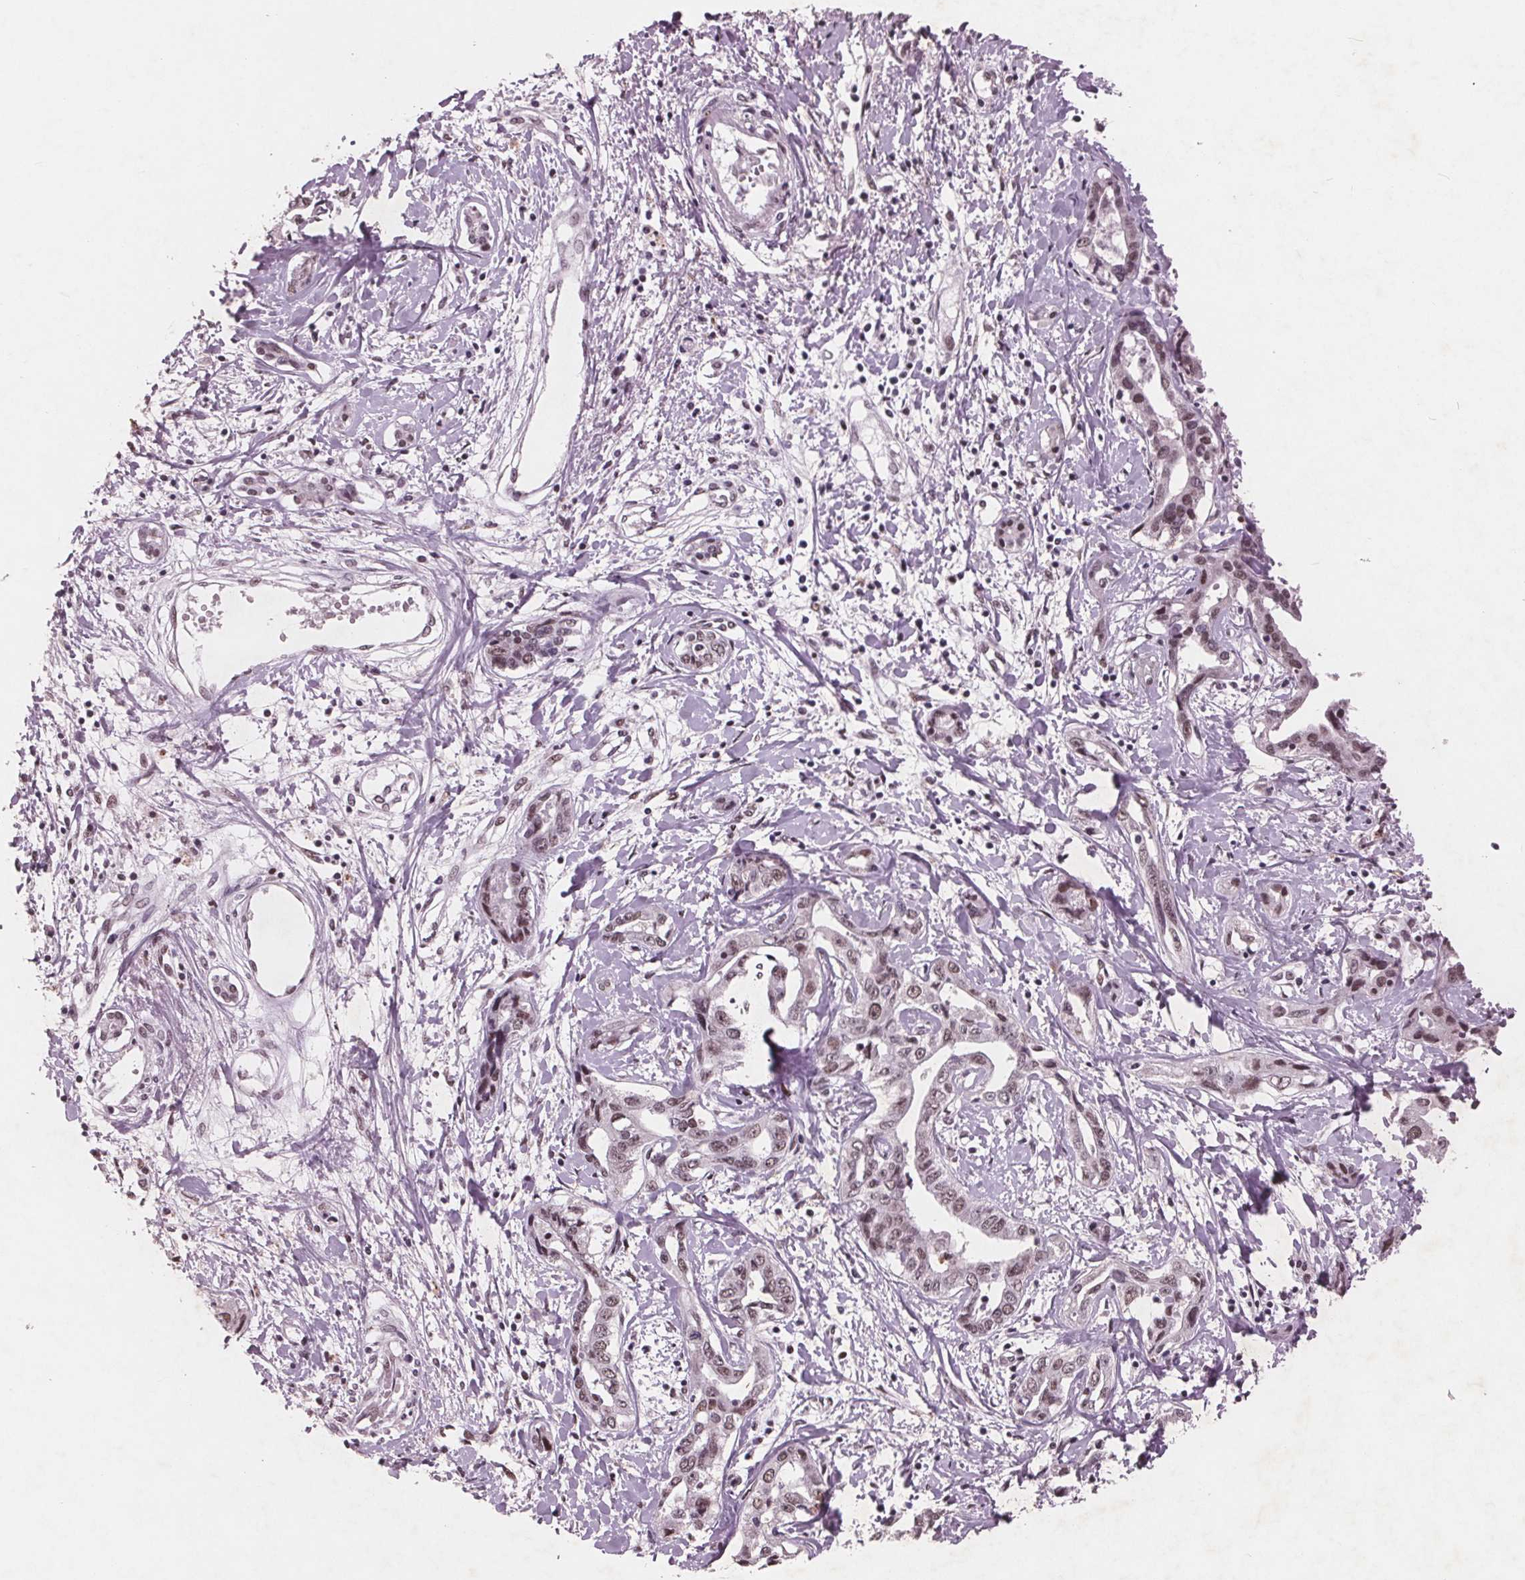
{"staining": {"intensity": "weak", "quantity": ">75%", "location": "nuclear"}, "tissue": "liver cancer", "cell_type": "Tumor cells", "image_type": "cancer", "snomed": [{"axis": "morphology", "description": "Cholangiocarcinoma"}, {"axis": "topography", "description": "Liver"}], "caption": "DAB (3,3'-diaminobenzidine) immunohistochemical staining of cholangiocarcinoma (liver) shows weak nuclear protein expression in approximately >75% of tumor cells.", "gene": "RPS6KA2", "patient": {"sex": "male", "age": 59}}